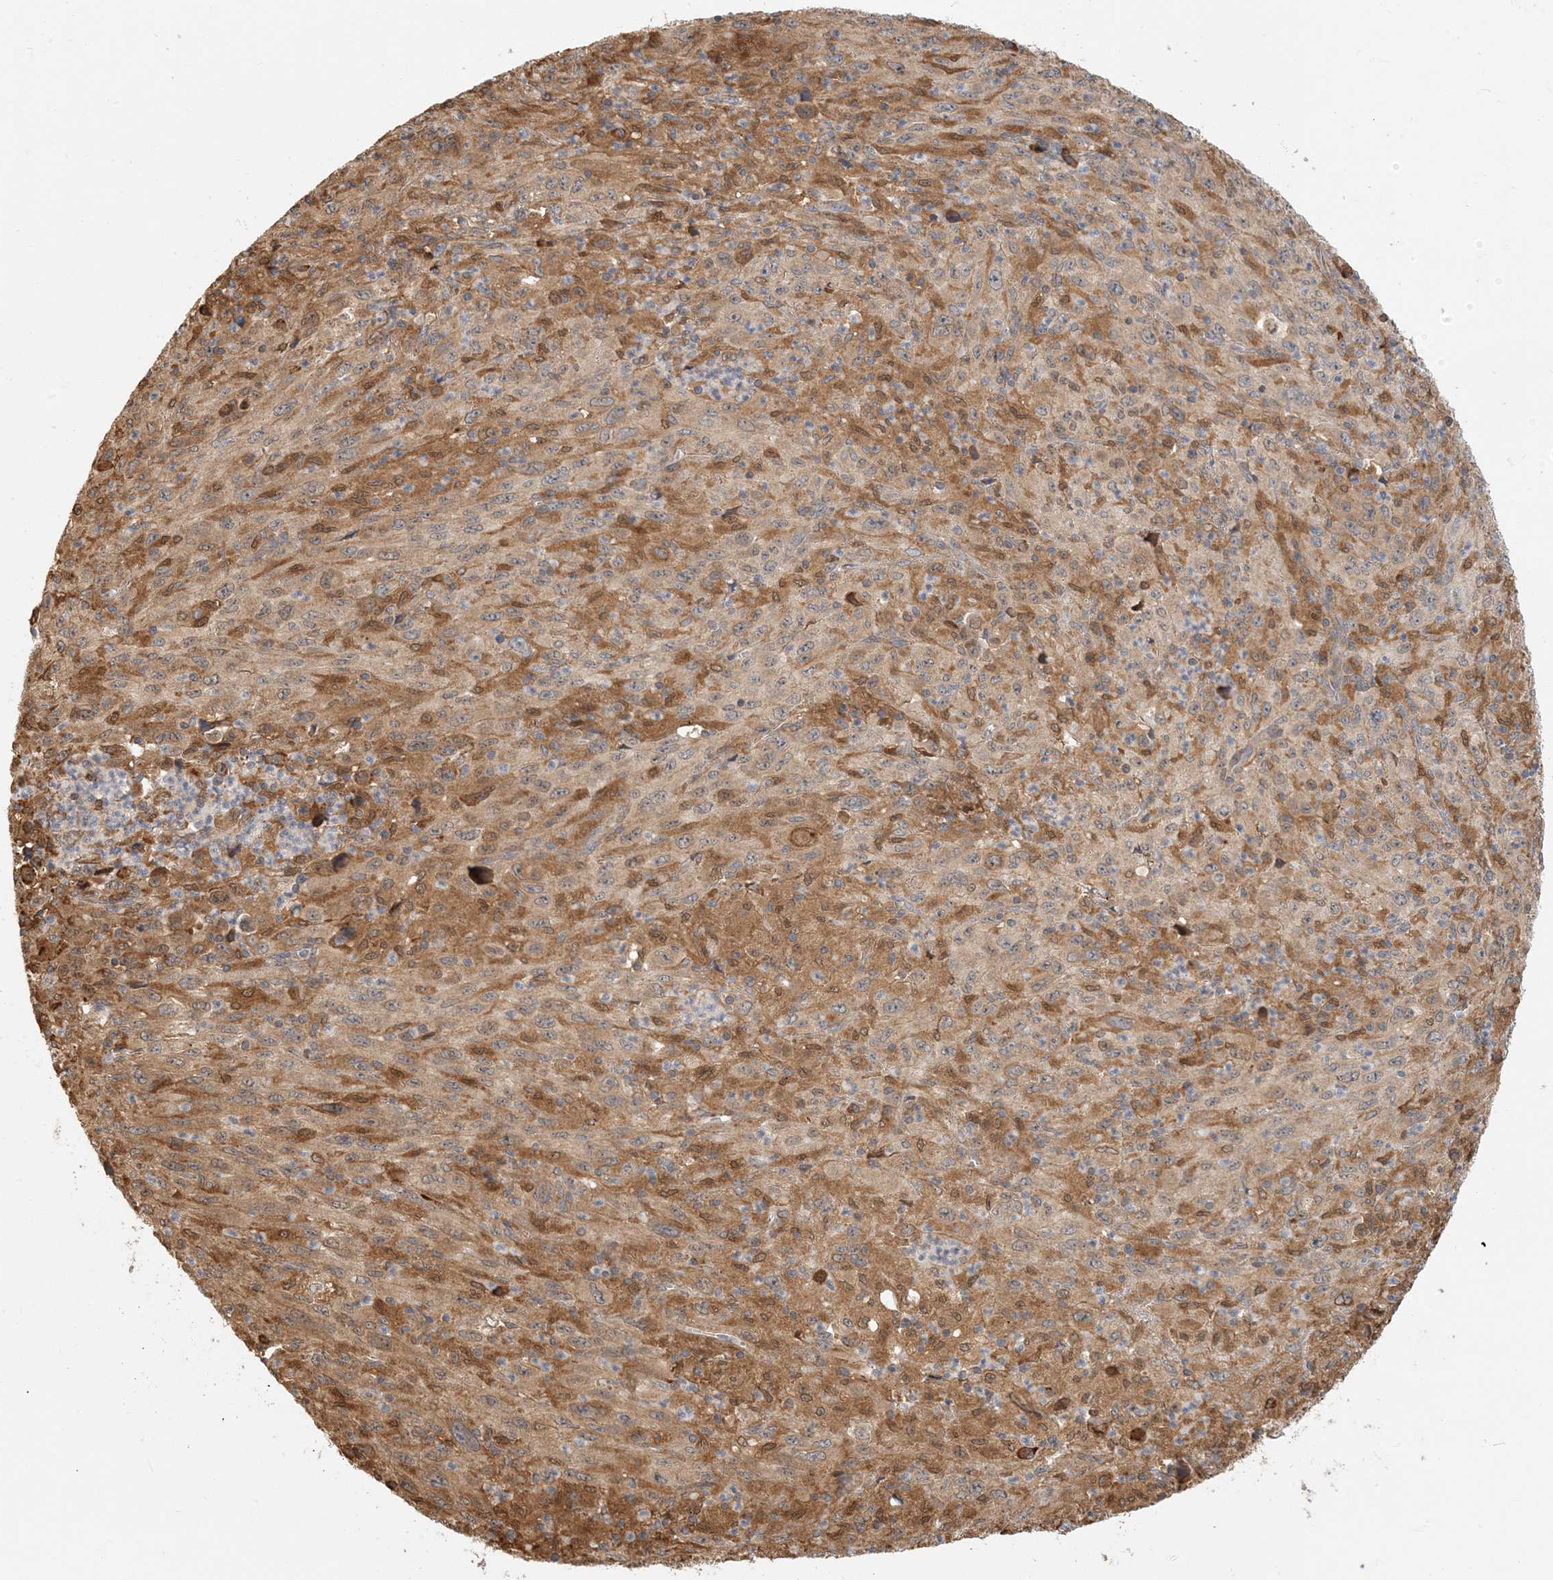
{"staining": {"intensity": "weak", "quantity": ">75%", "location": "cytoplasmic/membranous"}, "tissue": "melanoma", "cell_type": "Tumor cells", "image_type": "cancer", "snomed": [{"axis": "morphology", "description": "Malignant melanoma, Metastatic site"}, {"axis": "topography", "description": "Skin"}], "caption": "Immunohistochemical staining of human melanoma reveals weak cytoplasmic/membranous protein staining in approximately >75% of tumor cells. (Brightfield microscopy of DAB IHC at high magnification).", "gene": "HNMT", "patient": {"sex": "female", "age": 56}}